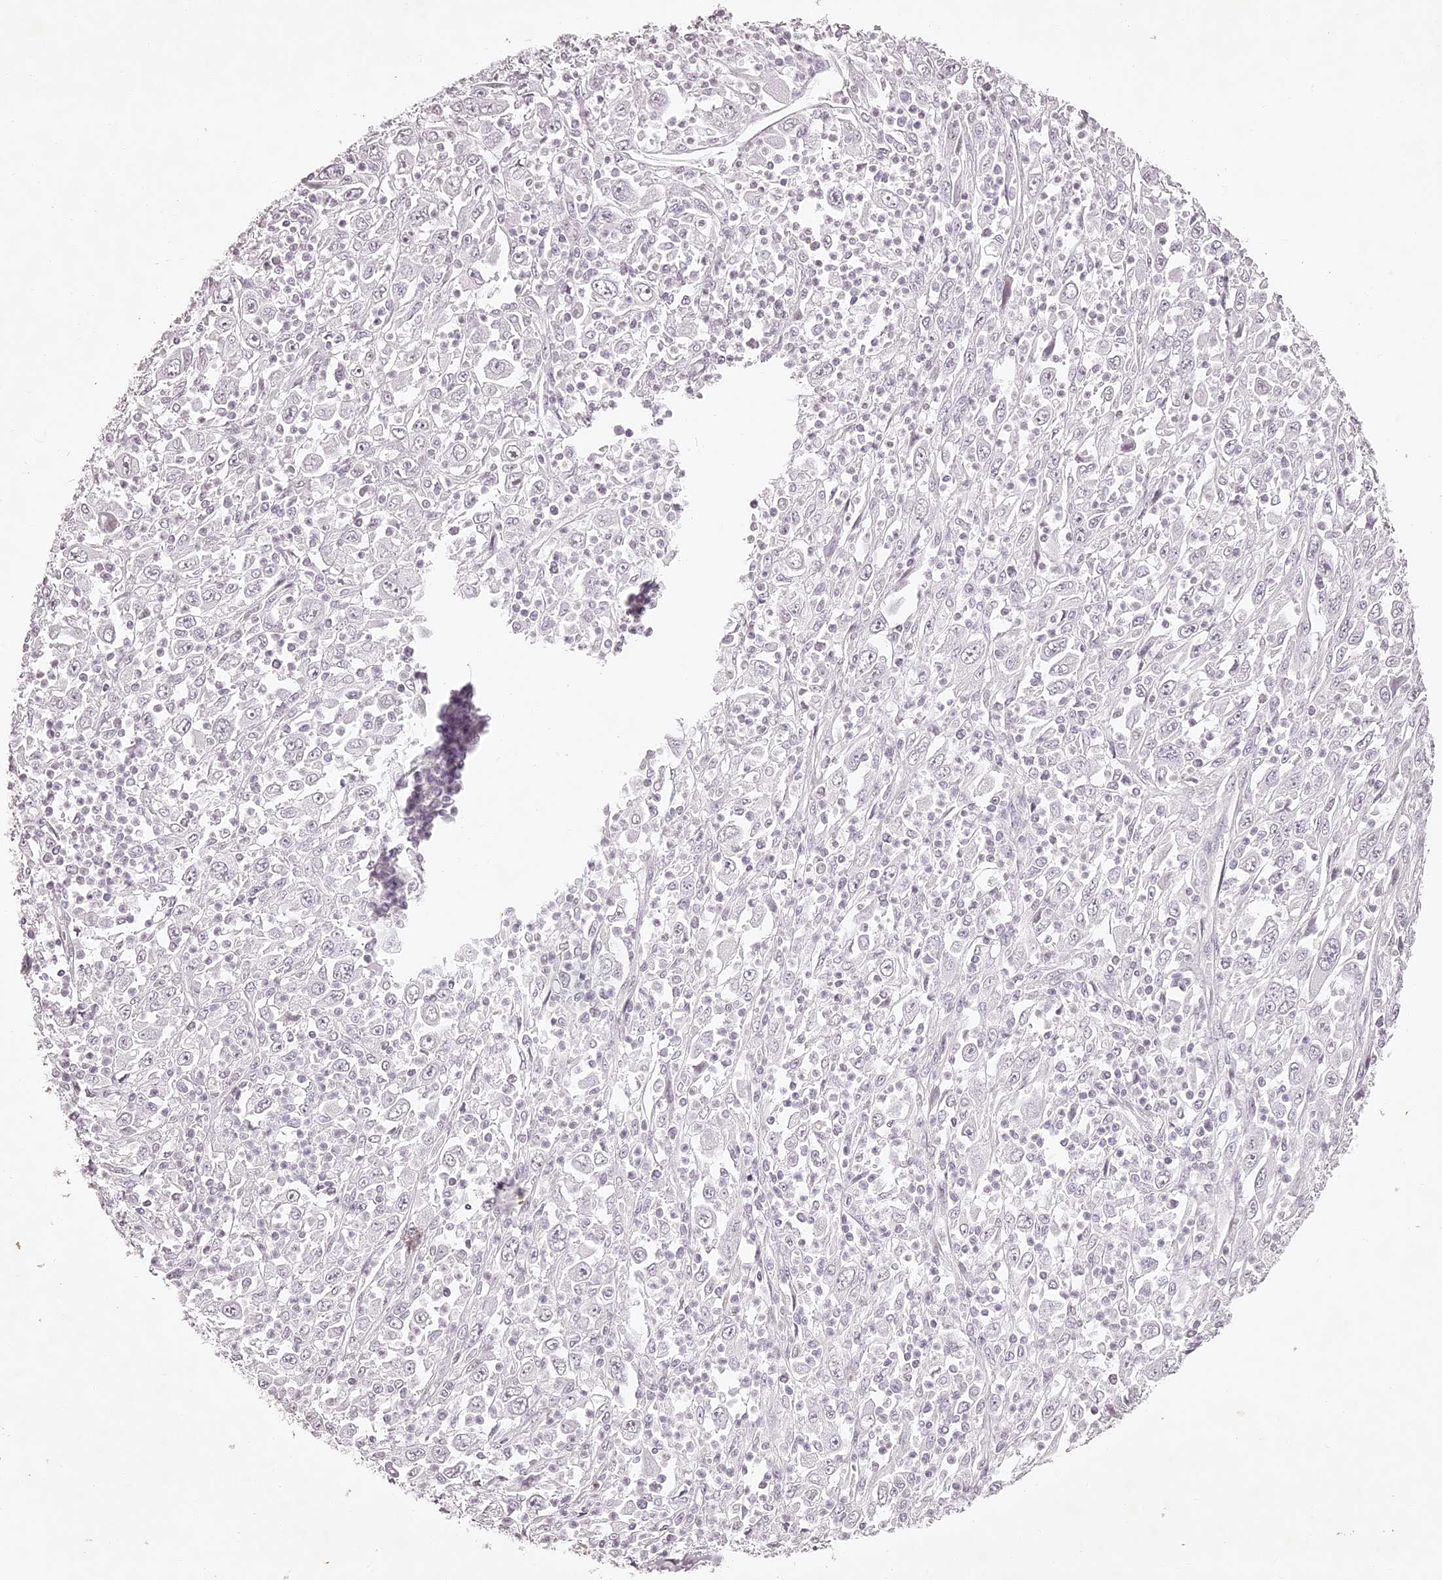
{"staining": {"intensity": "negative", "quantity": "none", "location": "none"}, "tissue": "melanoma", "cell_type": "Tumor cells", "image_type": "cancer", "snomed": [{"axis": "morphology", "description": "Malignant melanoma, Metastatic site"}, {"axis": "topography", "description": "Skin"}], "caption": "The photomicrograph shows no significant expression in tumor cells of melanoma.", "gene": "ELAPOR1", "patient": {"sex": "female", "age": 56}}